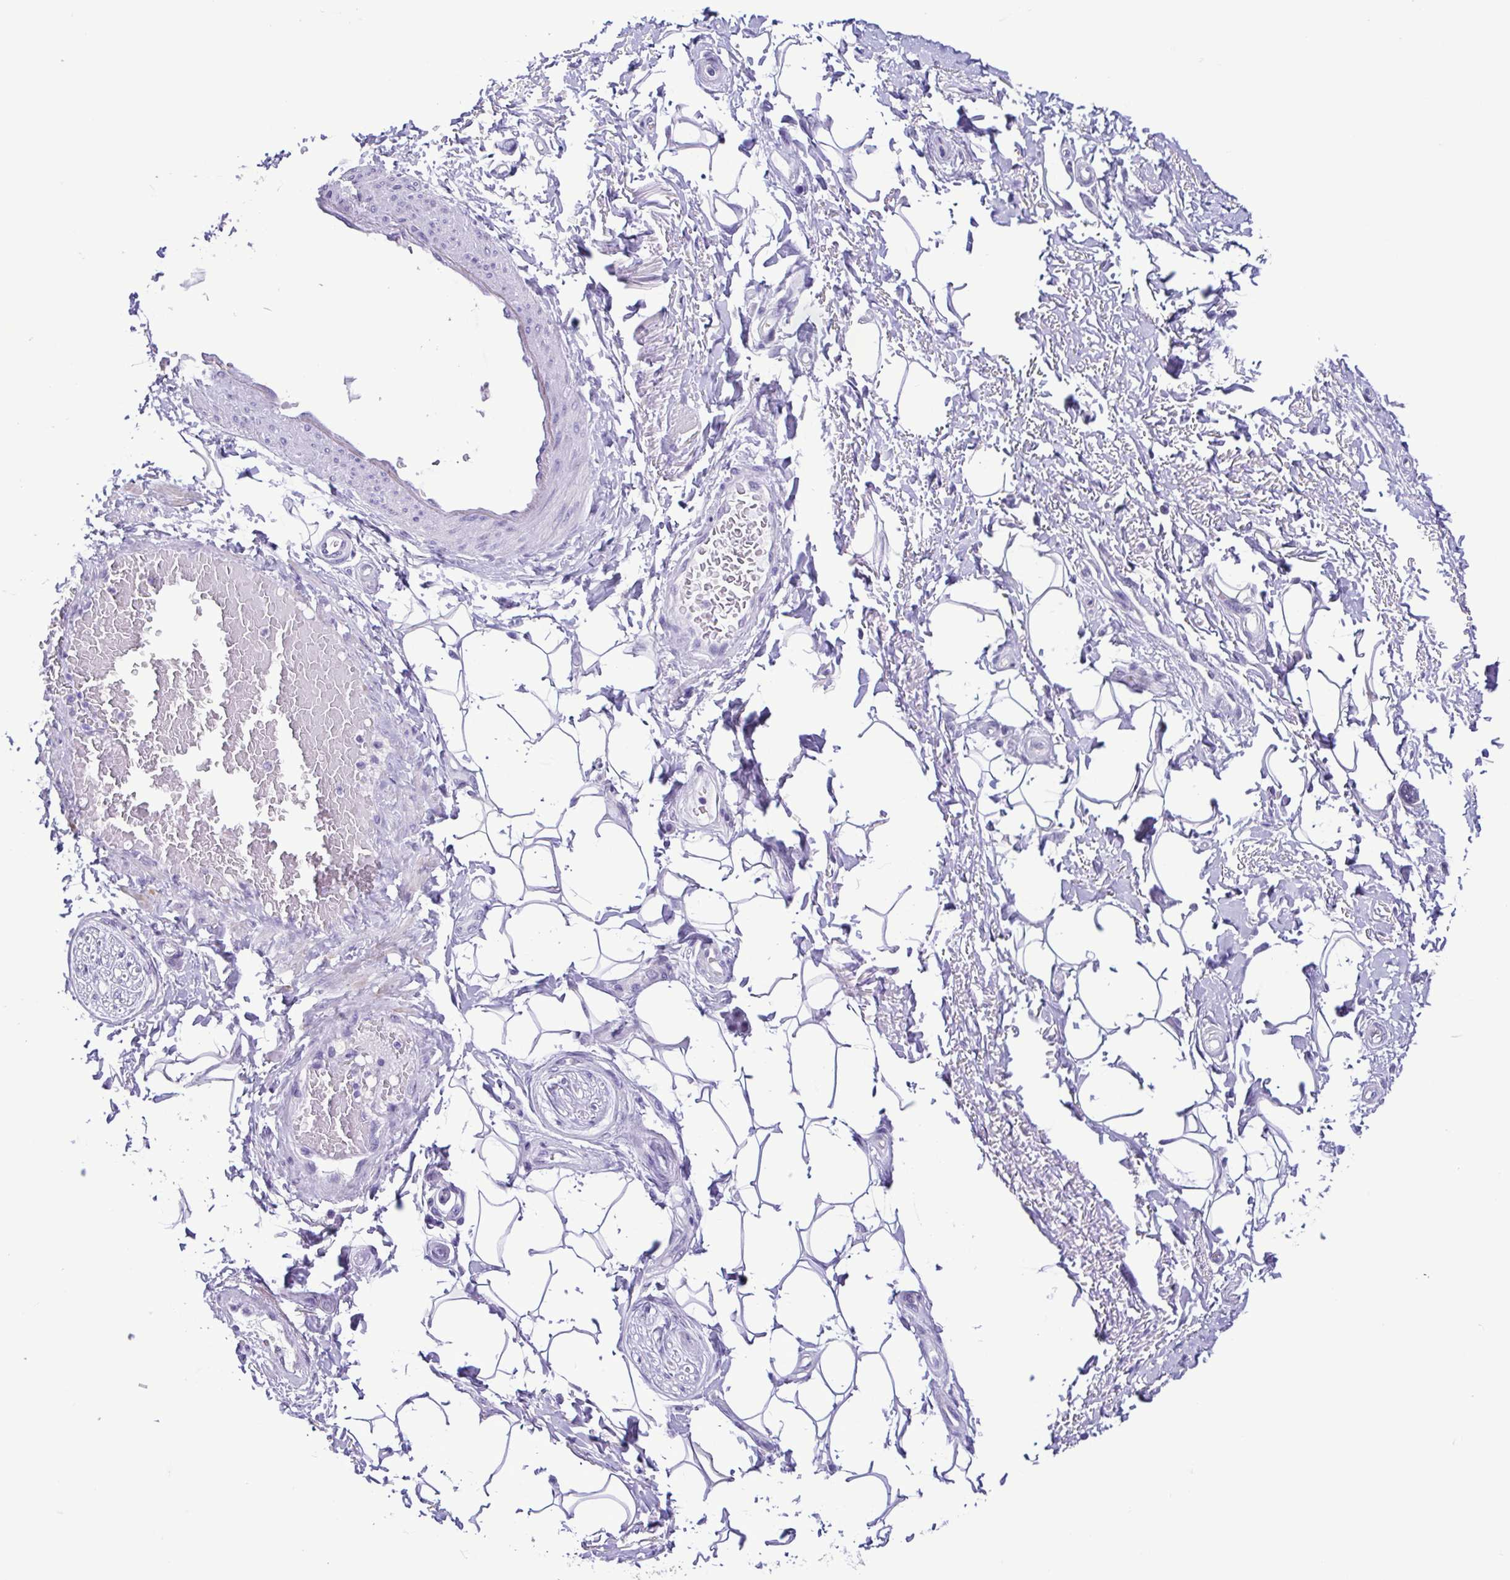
{"staining": {"intensity": "negative", "quantity": "none", "location": "none"}, "tissue": "adipose tissue", "cell_type": "Adipocytes", "image_type": "normal", "snomed": [{"axis": "morphology", "description": "Normal tissue, NOS"}, {"axis": "topography", "description": "Peripheral nerve tissue"}], "caption": "Immunohistochemistry (IHC) photomicrograph of unremarkable adipose tissue: adipose tissue stained with DAB (3,3'-diaminobenzidine) reveals no significant protein expression in adipocytes.", "gene": "CBY2", "patient": {"sex": "male", "age": 51}}